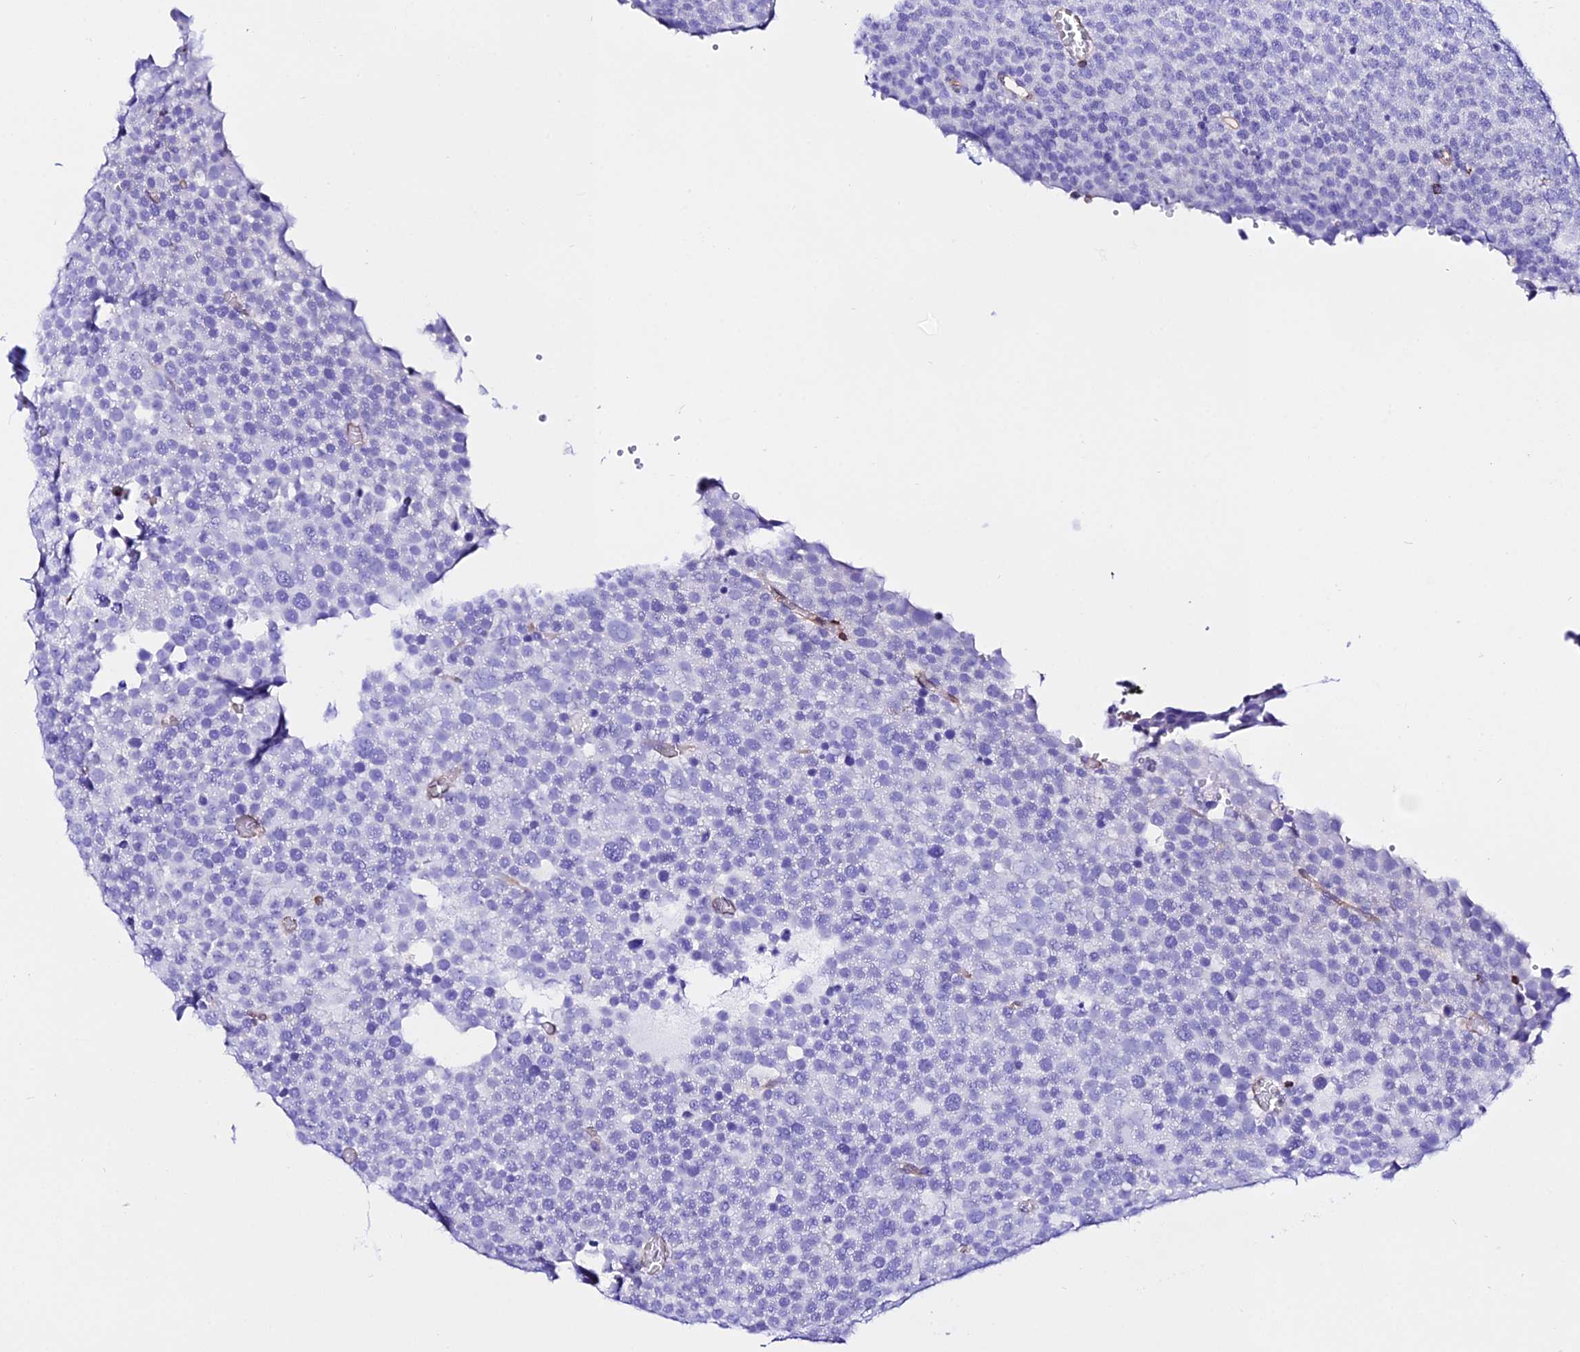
{"staining": {"intensity": "negative", "quantity": "none", "location": "none"}, "tissue": "testis cancer", "cell_type": "Tumor cells", "image_type": "cancer", "snomed": [{"axis": "morphology", "description": "Seminoma, NOS"}, {"axis": "topography", "description": "Testis"}], "caption": "Tumor cells are negative for brown protein staining in testis cancer (seminoma).", "gene": "S100A16", "patient": {"sex": "male", "age": 71}}